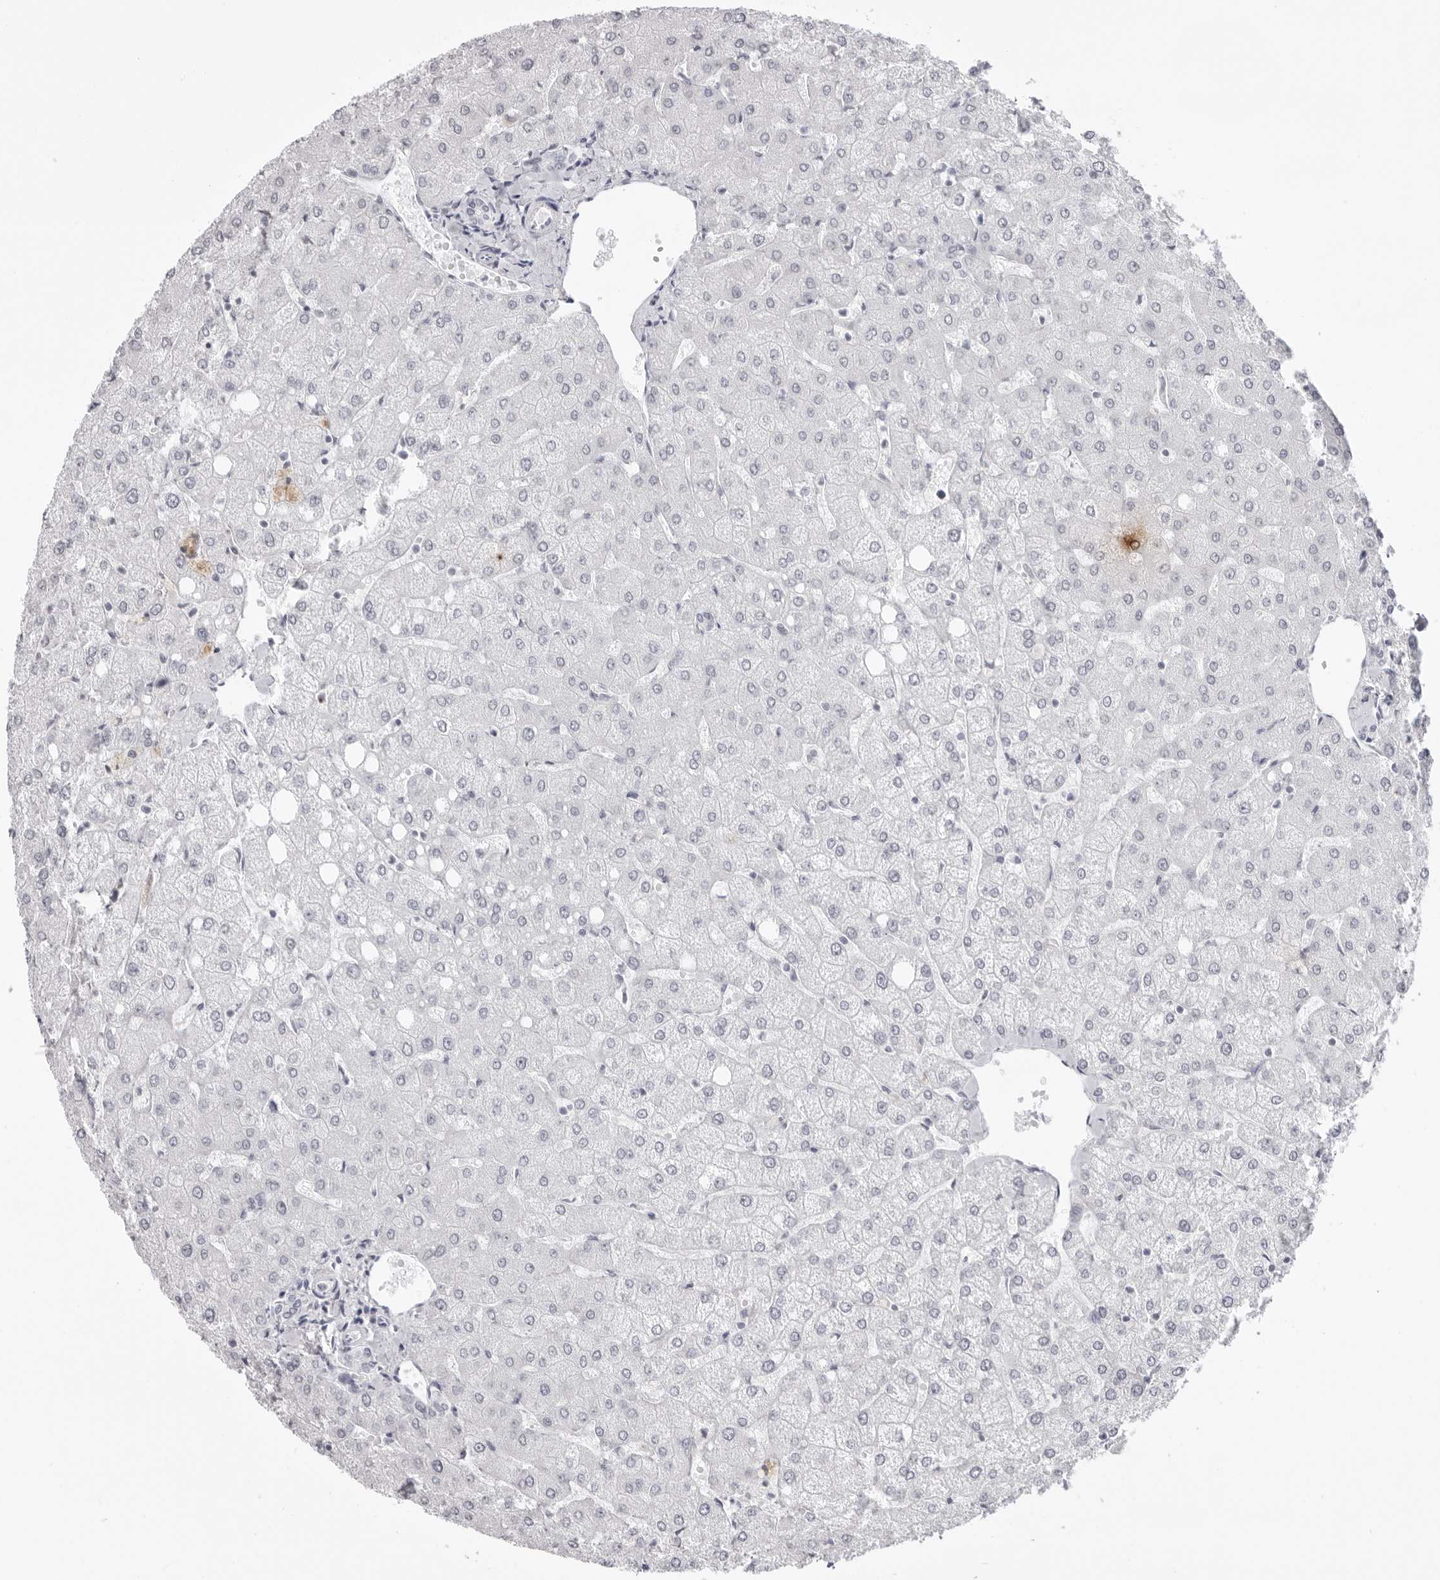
{"staining": {"intensity": "negative", "quantity": "none", "location": "none"}, "tissue": "liver", "cell_type": "Cholangiocytes", "image_type": "normal", "snomed": [{"axis": "morphology", "description": "Normal tissue, NOS"}, {"axis": "topography", "description": "Liver"}], "caption": "High magnification brightfield microscopy of benign liver stained with DAB (brown) and counterstained with hematoxylin (blue): cholangiocytes show no significant staining.", "gene": "CST5", "patient": {"sex": "female", "age": 54}}